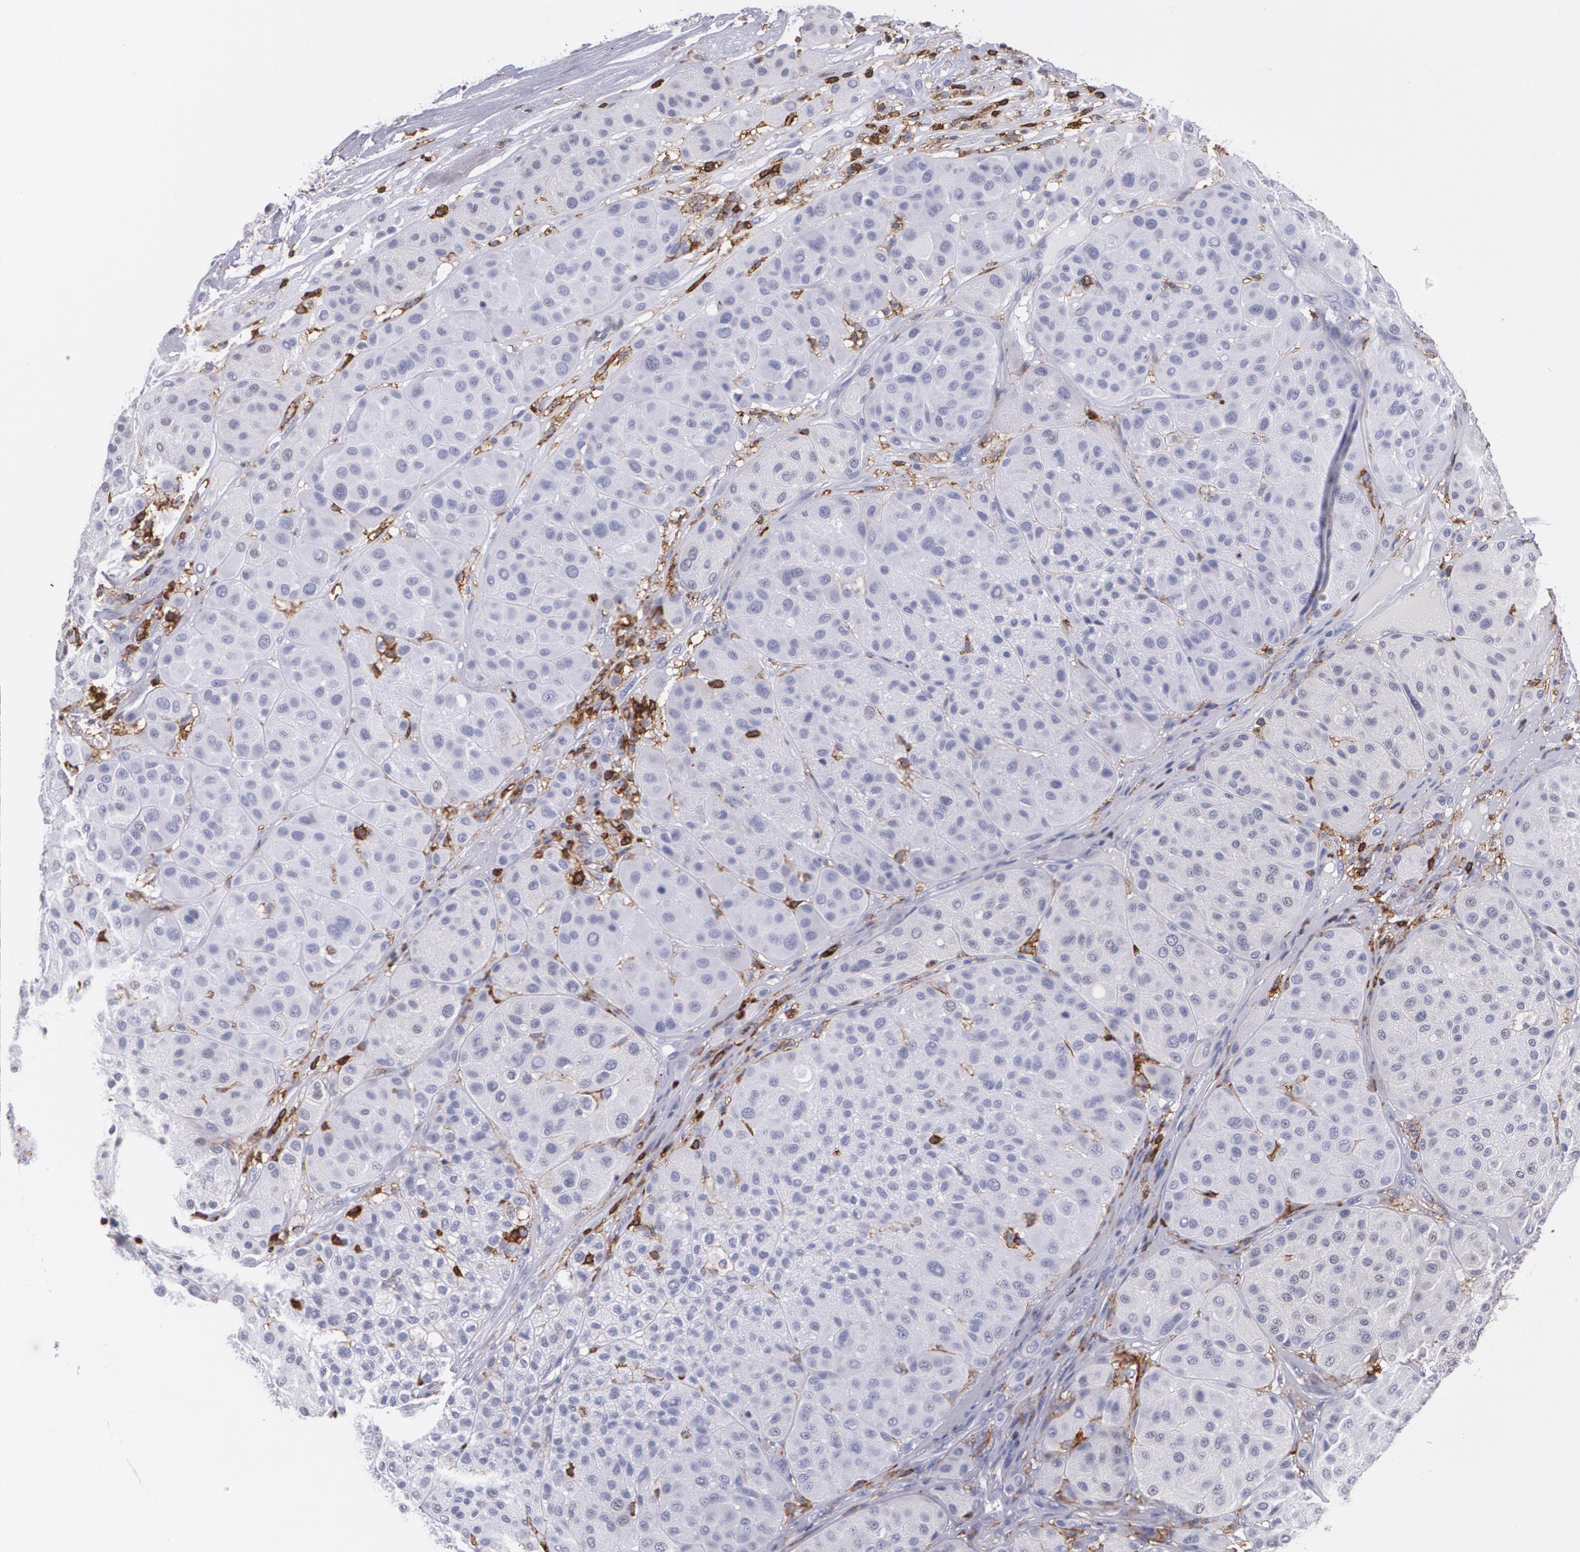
{"staining": {"intensity": "negative", "quantity": "none", "location": "none"}, "tissue": "melanoma", "cell_type": "Tumor cells", "image_type": "cancer", "snomed": [{"axis": "morphology", "description": "Normal tissue, NOS"}, {"axis": "morphology", "description": "Malignant melanoma, Metastatic site"}, {"axis": "topography", "description": "Skin"}], "caption": "DAB immunohistochemical staining of malignant melanoma (metastatic site) displays no significant positivity in tumor cells.", "gene": "PTPRC", "patient": {"sex": "male", "age": 41}}